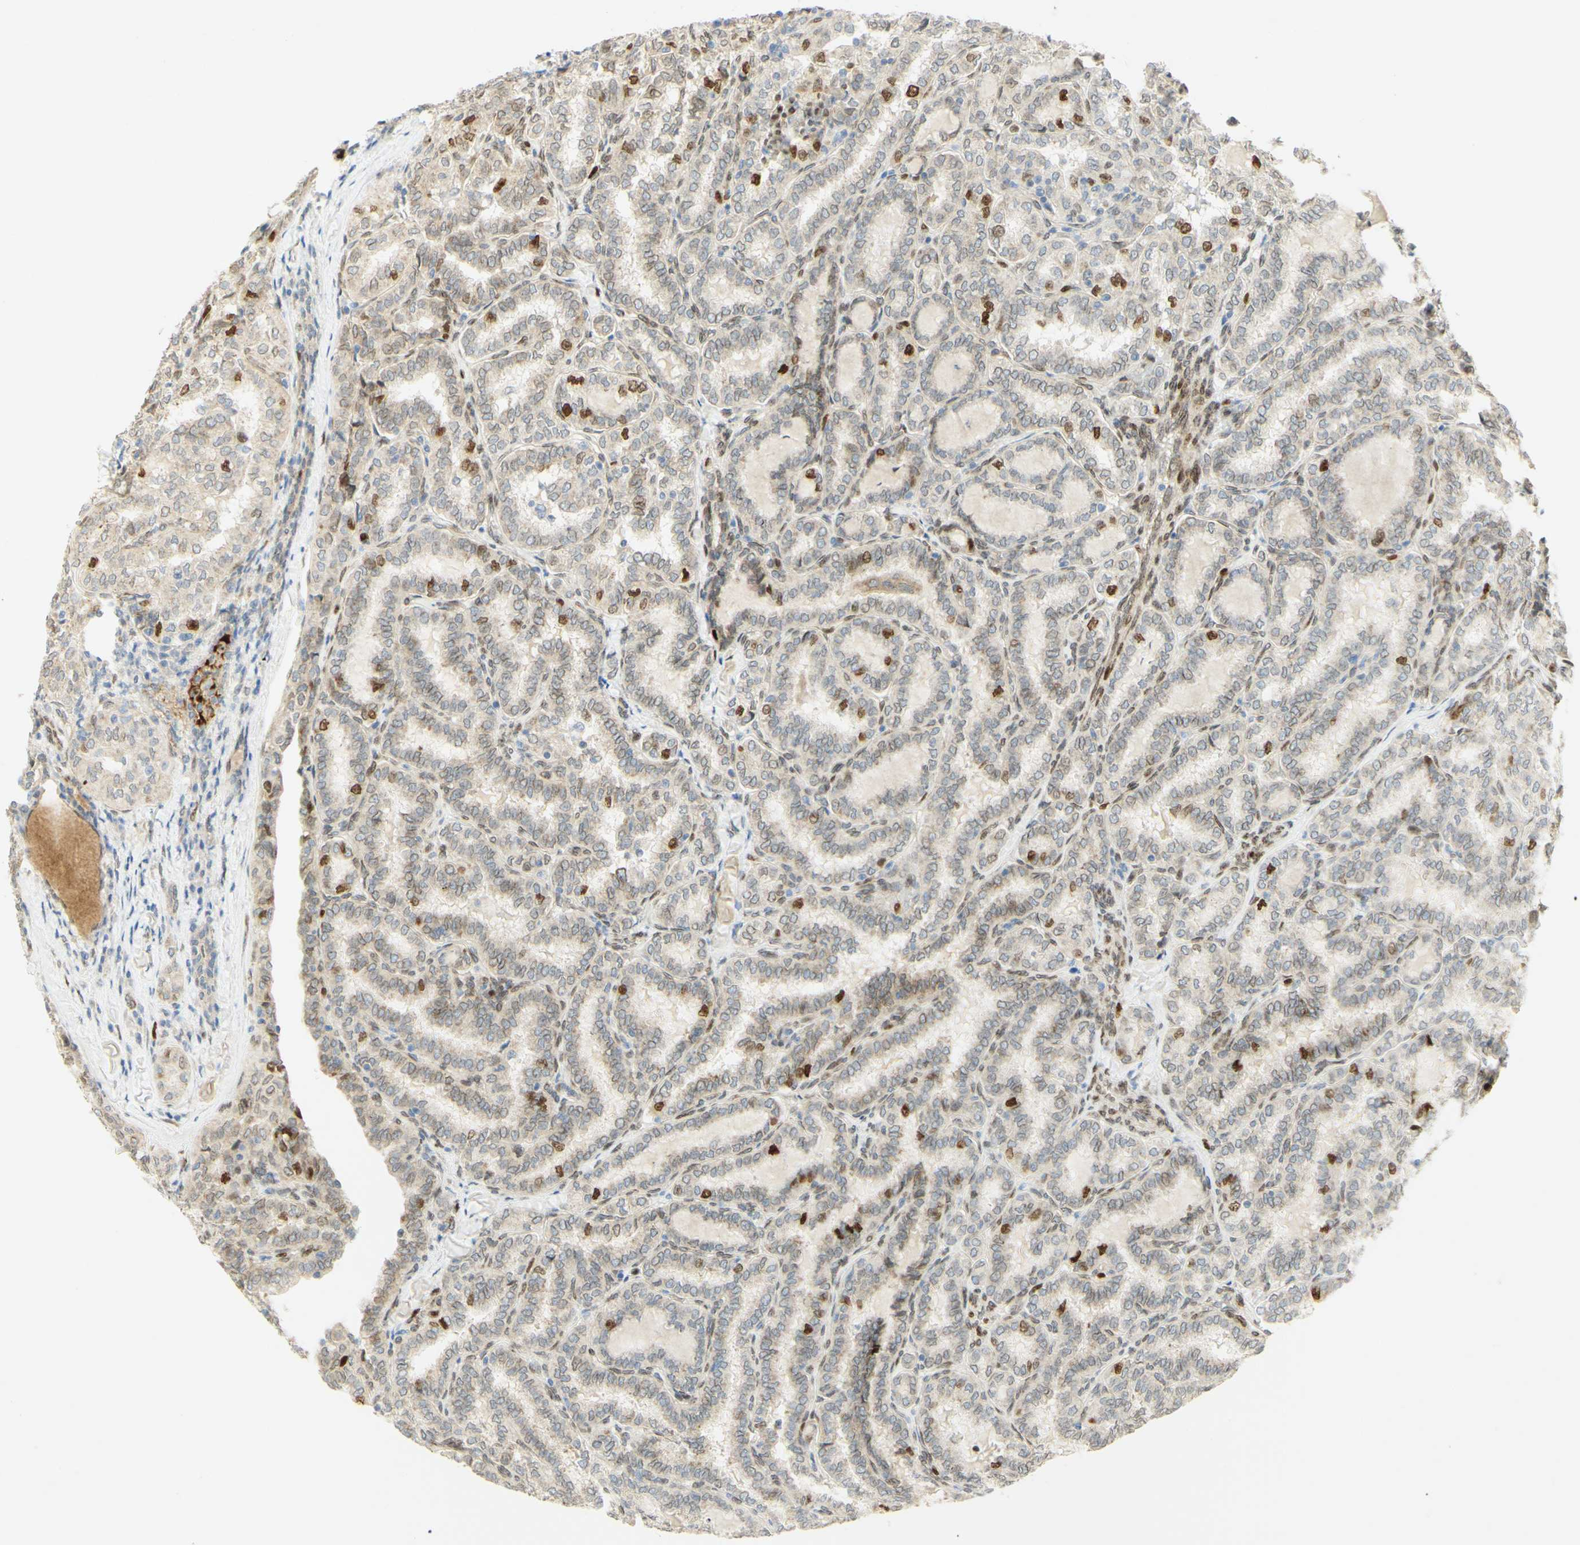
{"staining": {"intensity": "strong", "quantity": "<25%", "location": "nuclear"}, "tissue": "thyroid cancer", "cell_type": "Tumor cells", "image_type": "cancer", "snomed": [{"axis": "morphology", "description": "Normal tissue, NOS"}, {"axis": "morphology", "description": "Papillary adenocarcinoma, NOS"}, {"axis": "topography", "description": "Thyroid gland"}], "caption": "This is an image of immunohistochemistry (IHC) staining of thyroid cancer (papillary adenocarcinoma), which shows strong expression in the nuclear of tumor cells.", "gene": "E2F1", "patient": {"sex": "female", "age": 30}}